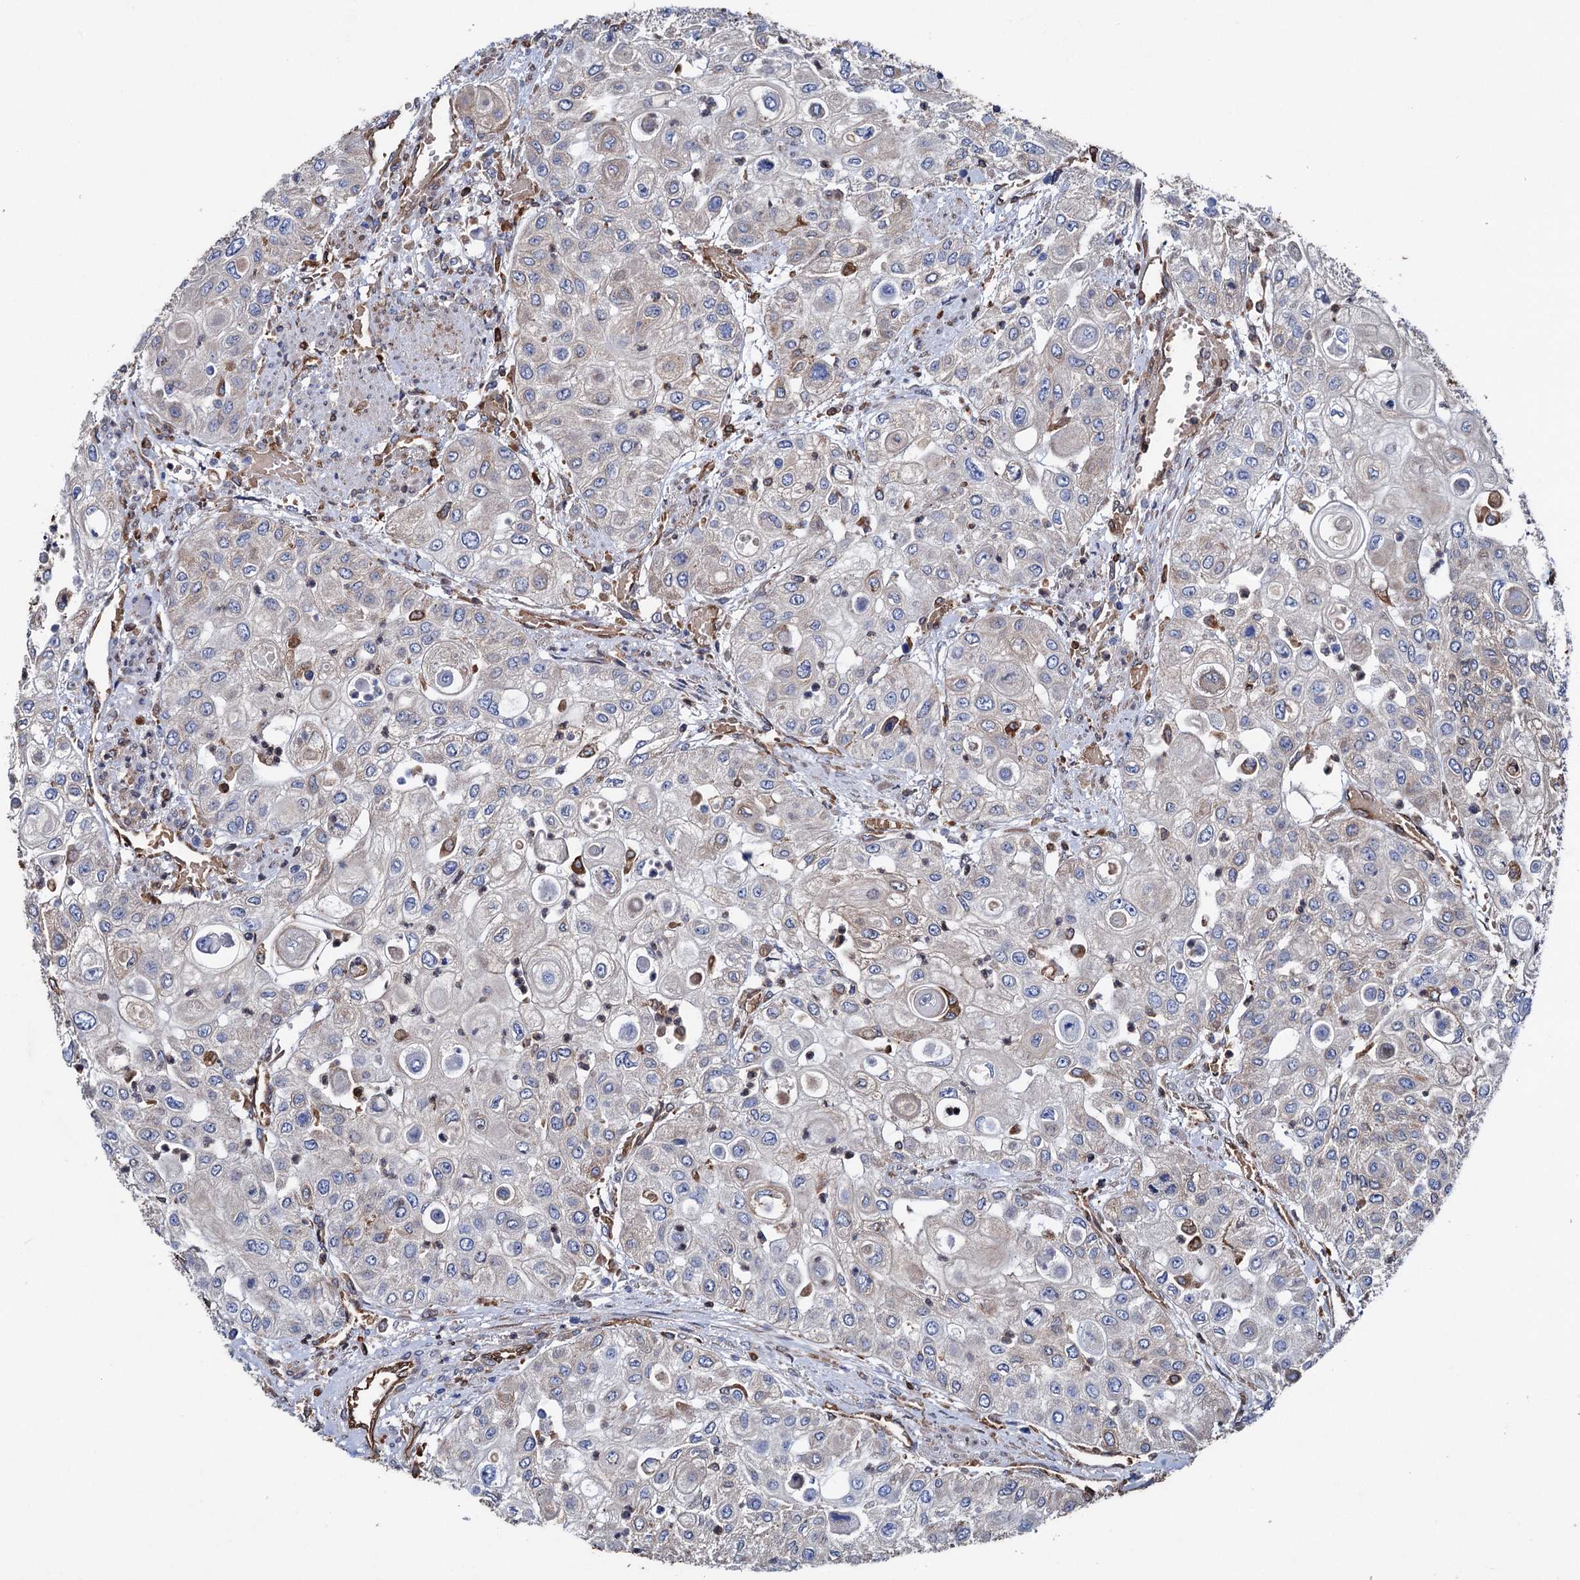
{"staining": {"intensity": "negative", "quantity": "none", "location": "none"}, "tissue": "urothelial cancer", "cell_type": "Tumor cells", "image_type": "cancer", "snomed": [{"axis": "morphology", "description": "Urothelial carcinoma, High grade"}, {"axis": "topography", "description": "Urinary bladder"}], "caption": "A high-resolution photomicrograph shows immunohistochemistry staining of urothelial cancer, which reveals no significant positivity in tumor cells.", "gene": "STING1", "patient": {"sex": "female", "age": 79}}